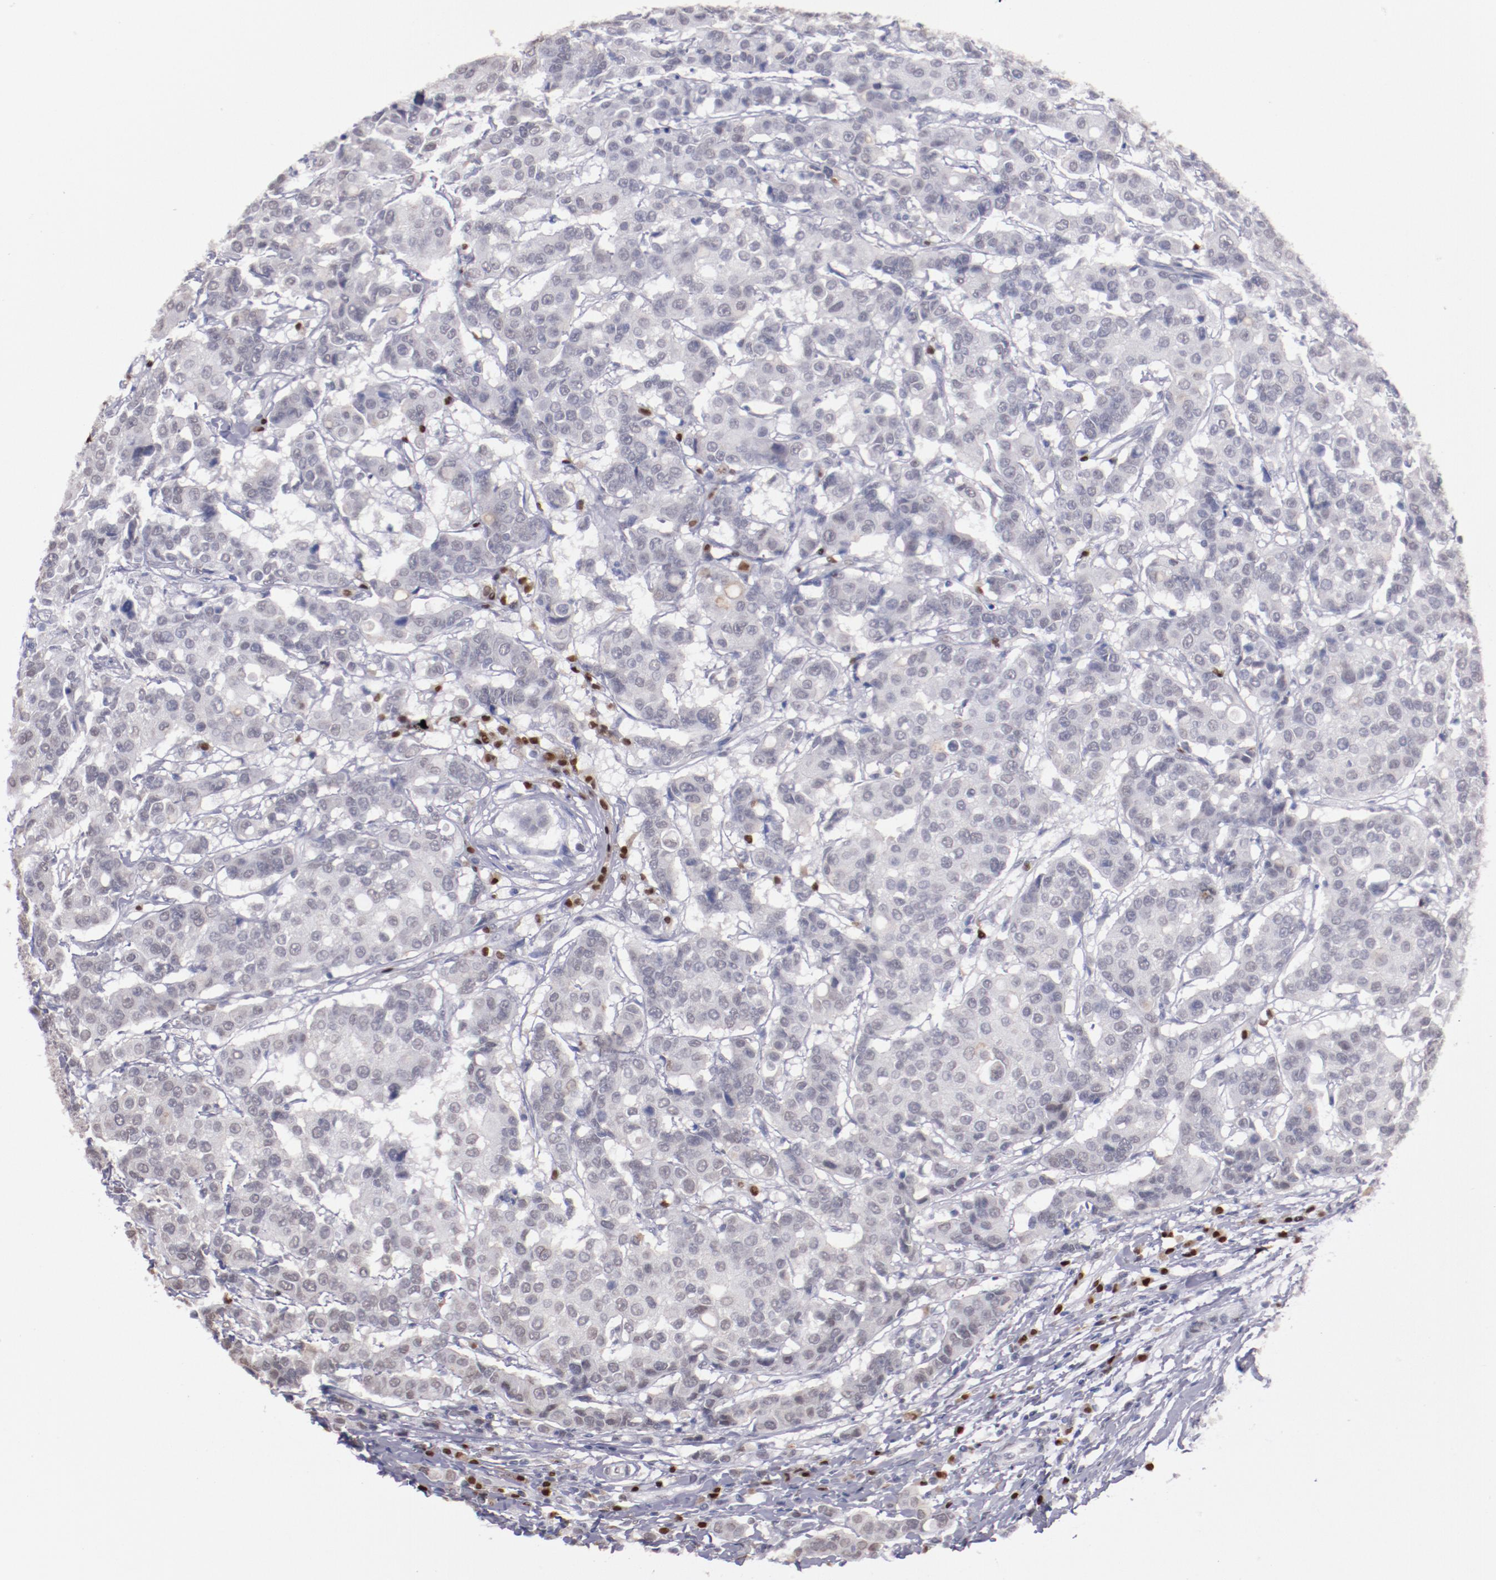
{"staining": {"intensity": "negative", "quantity": "none", "location": "none"}, "tissue": "breast cancer", "cell_type": "Tumor cells", "image_type": "cancer", "snomed": [{"axis": "morphology", "description": "Duct carcinoma"}, {"axis": "topography", "description": "Breast"}], "caption": "High magnification brightfield microscopy of invasive ductal carcinoma (breast) stained with DAB (brown) and counterstained with hematoxylin (blue): tumor cells show no significant expression. (DAB (3,3'-diaminobenzidine) IHC, high magnification).", "gene": "IRF4", "patient": {"sex": "female", "age": 27}}